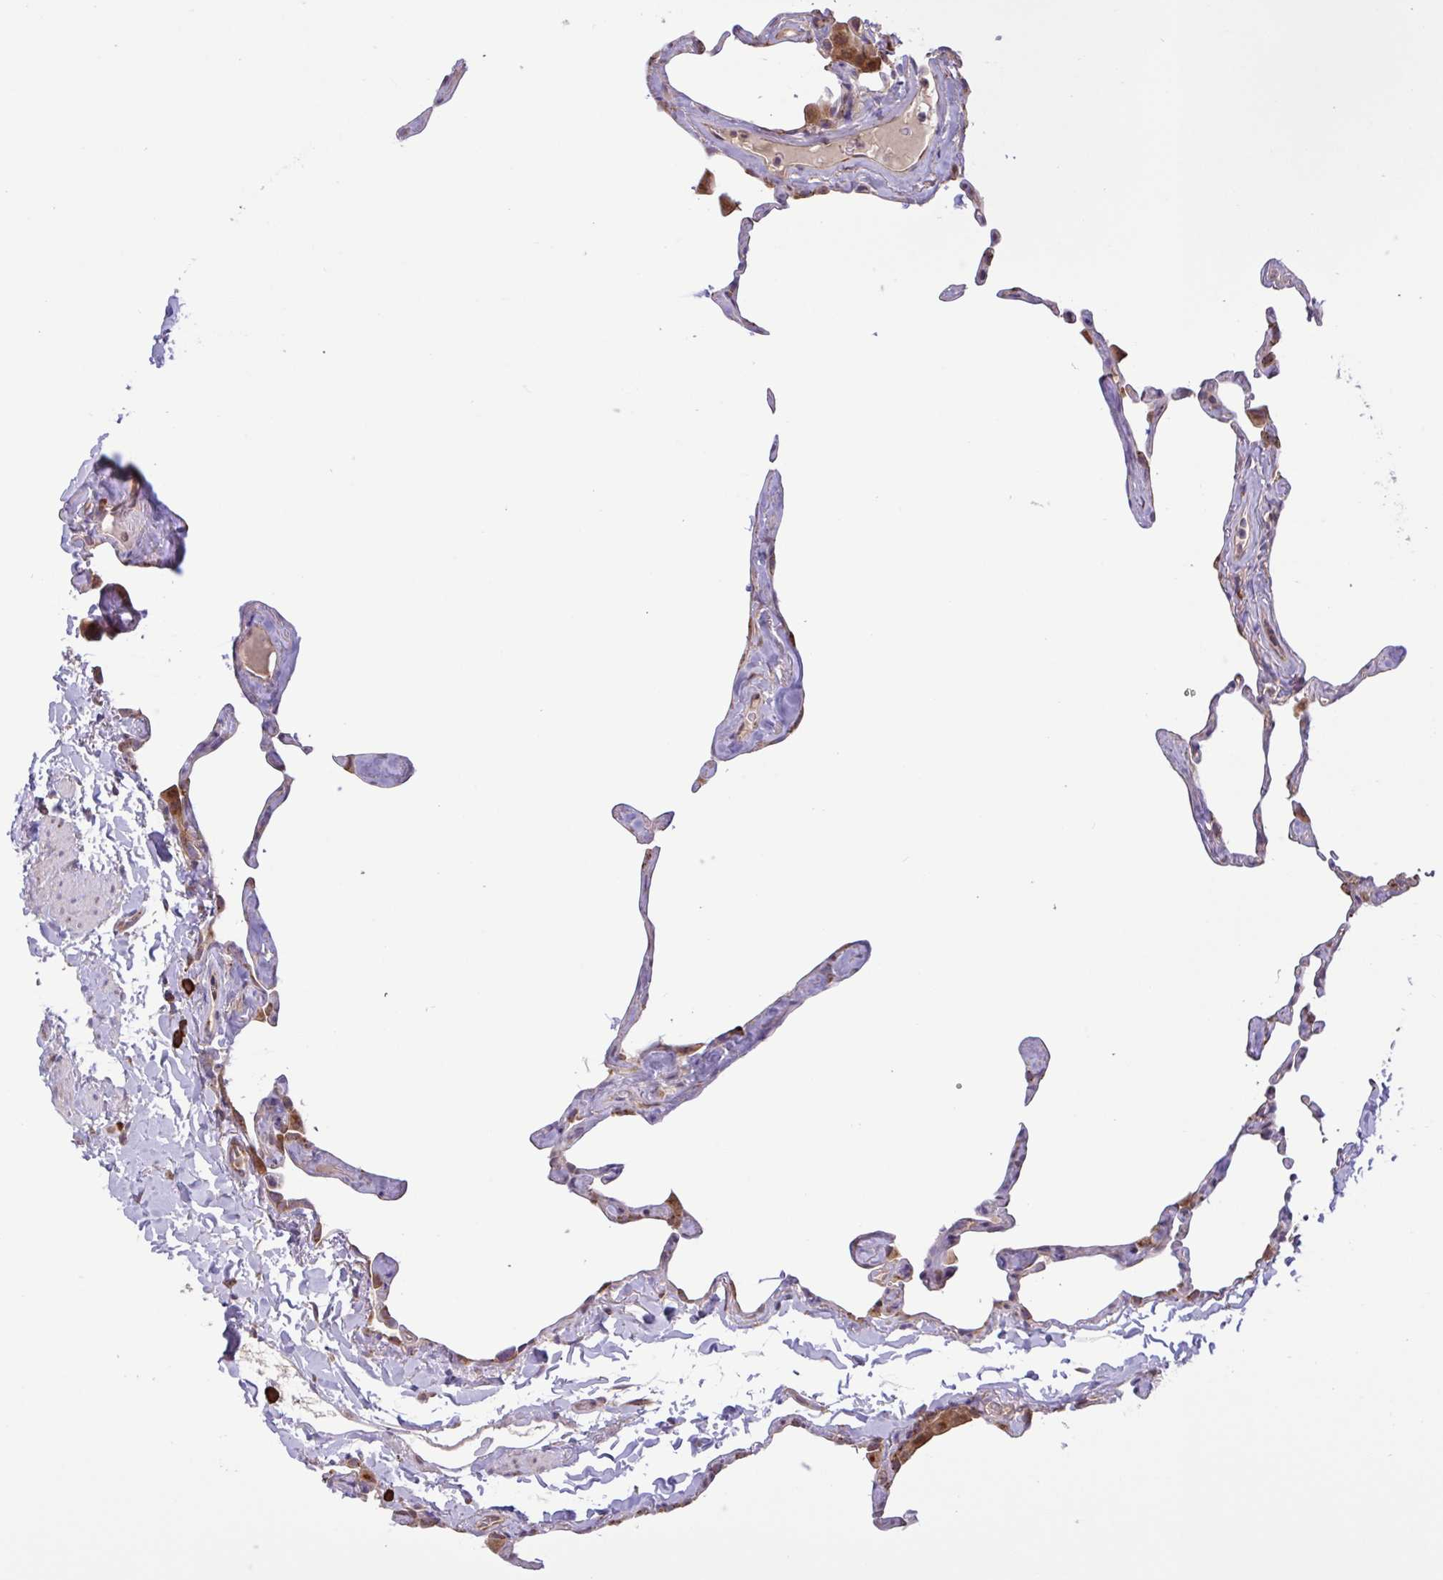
{"staining": {"intensity": "moderate", "quantity": "<25%", "location": "cytoplasmic/membranous"}, "tissue": "lung", "cell_type": "Alveolar cells", "image_type": "normal", "snomed": [{"axis": "morphology", "description": "Normal tissue, NOS"}, {"axis": "topography", "description": "Lung"}], "caption": "Protein staining shows moderate cytoplasmic/membranous staining in about <25% of alveolar cells in benign lung.", "gene": "INTS10", "patient": {"sex": "male", "age": 65}}